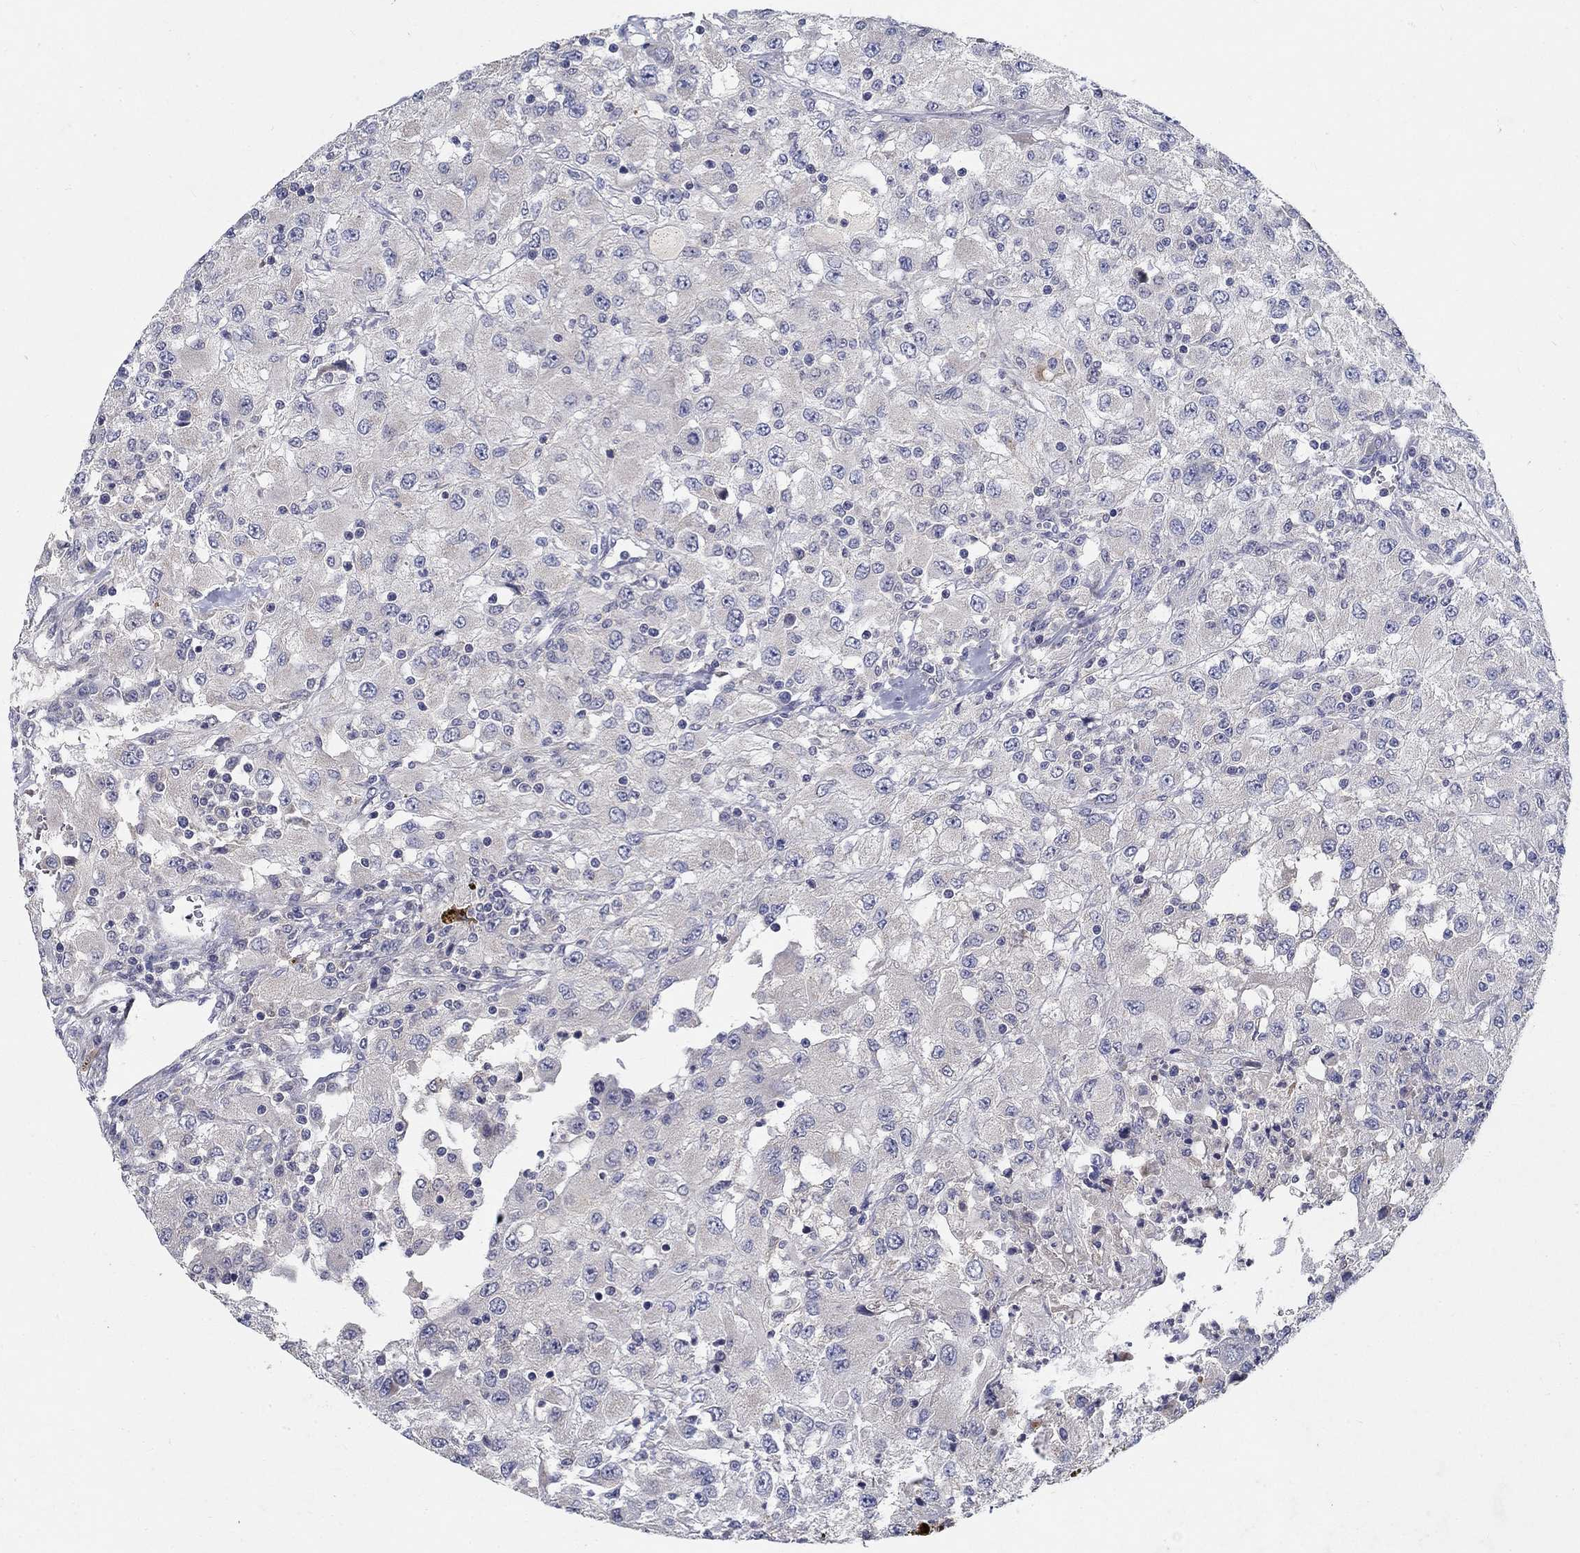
{"staining": {"intensity": "negative", "quantity": "none", "location": "none"}, "tissue": "renal cancer", "cell_type": "Tumor cells", "image_type": "cancer", "snomed": [{"axis": "morphology", "description": "Adenocarcinoma, NOS"}, {"axis": "topography", "description": "Kidney"}], "caption": "Immunohistochemistry image of neoplastic tissue: renal cancer (adenocarcinoma) stained with DAB displays no significant protein positivity in tumor cells.", "gene": "PROZ", "patient": {"sex": "female", "age": 67}}